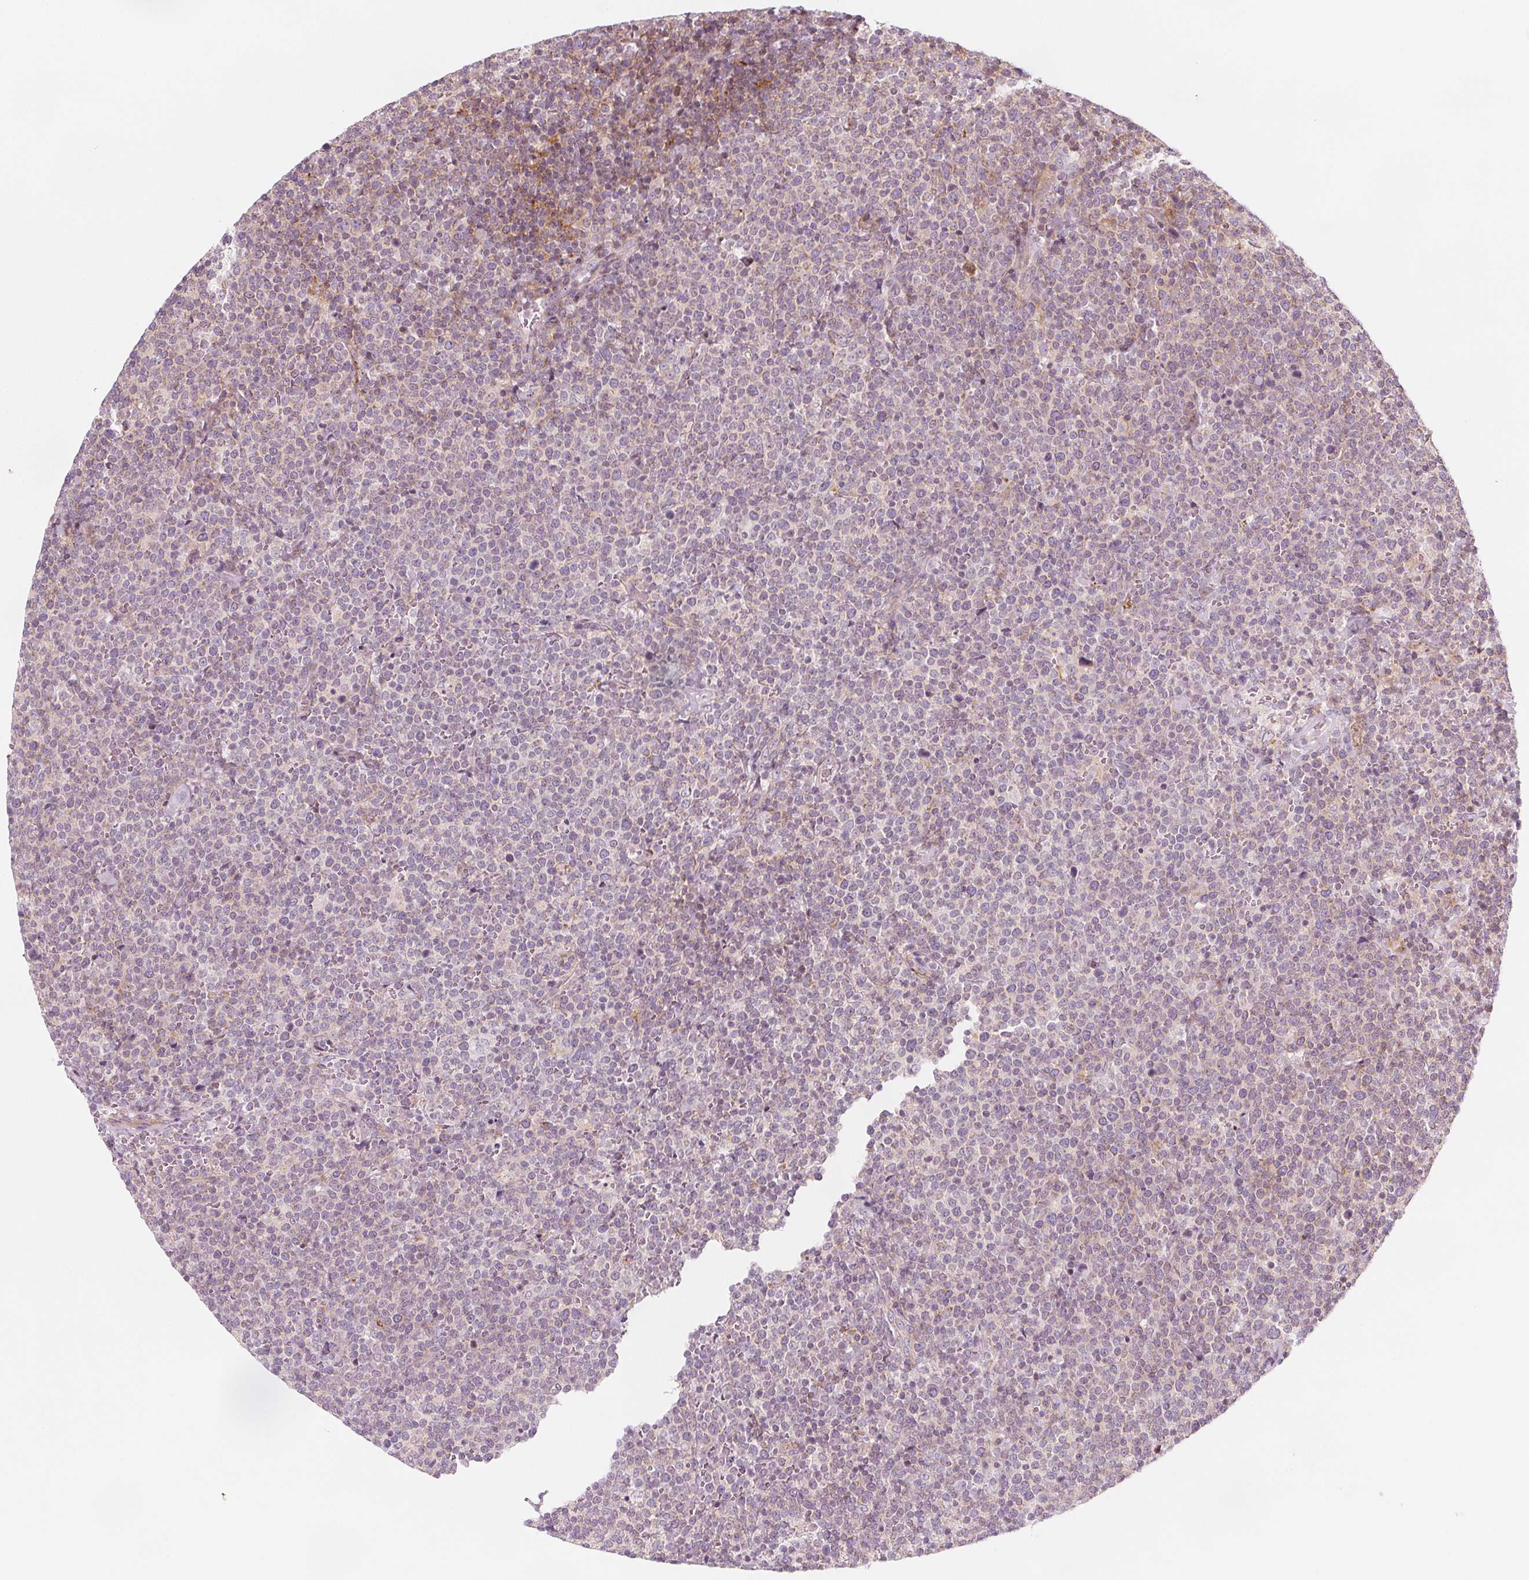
{"staining": {"intensity": "negative", "quantity": "none", "location": "none"}, "tissue": "lymphoma", "cell_type": "Tumor cells", "image_type": "cancer", "snomed": [{"axis": "morphology", "description": "Malignant lymphoma, non-Hodgkin's type, High grade"}, {"axis": "topography", "description": "Lymph node"}], "caption": "Immunohistochemistry histopathology image of human lymphoma stained for a protein (brown), which exhibits no staining in tumor cells.", "gene": "ADAM33", "patient": {"sex": "male", "age": 61}}